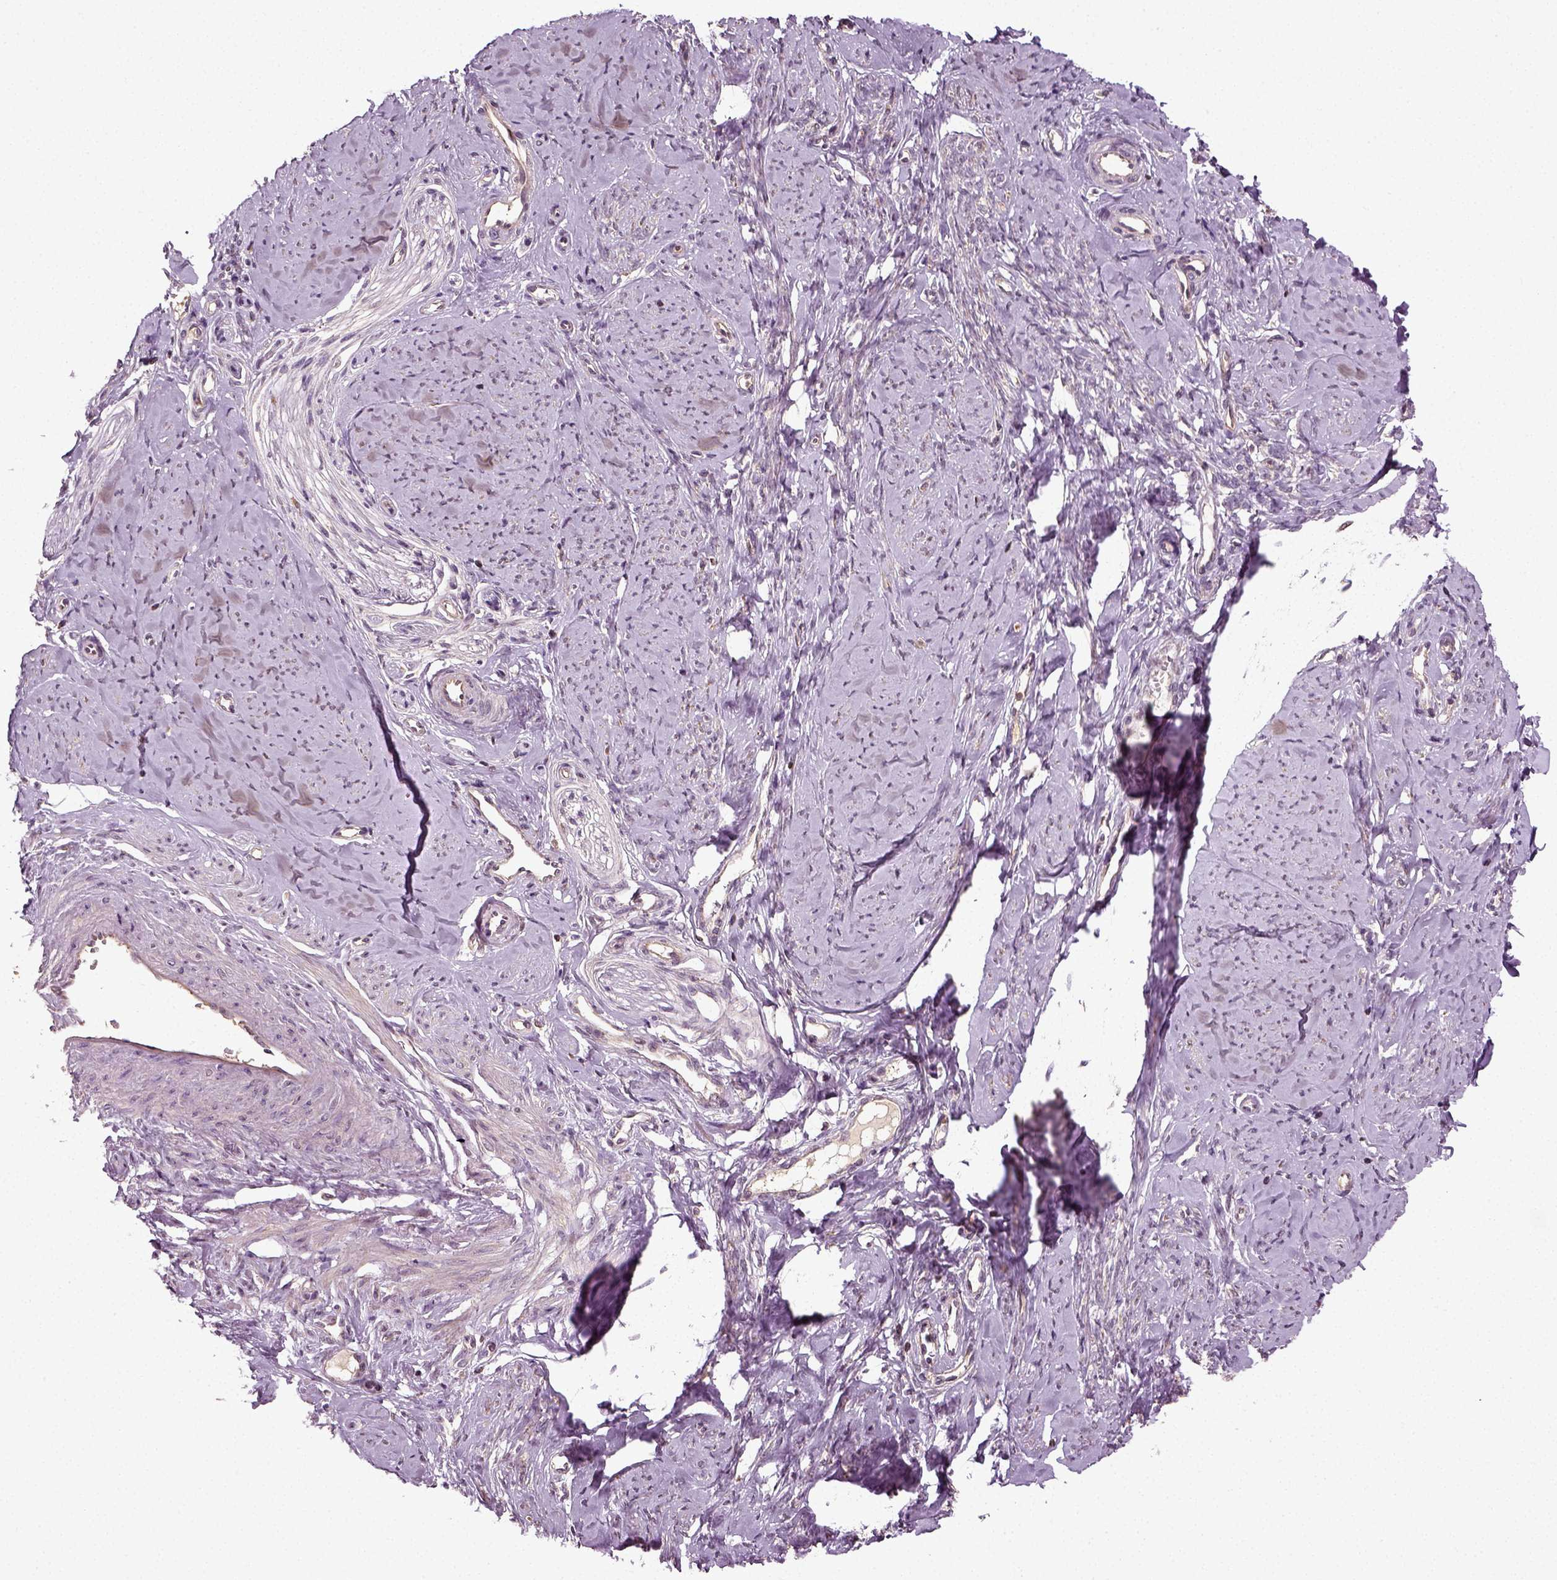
{"staining": {"intensity": "weak", "quantity": "25%-75%", "location": "cytoplasmic/membranous"}, "tissue": "smooth muscle", "cell_type": "Smooth muscle cells", "image_type": "normal", "snomed": [{"axis": "morphology", "description": "Normal tissue, NOS"}, {"axis": "topography", "description": "Smooth muscle"}], "caption": "Immunohistochemistry histopathology image of unremarkable smooth muscle: smooth muscle stained using IHC displays low levels of weak protein expression localized specifically in the cytoplasmic/membranous of smooth muscle cells, appearing as a cytoplasmic/membranous brown color.", "gene": "ERV3", "patient": {"sex": "female", "age": 48}}